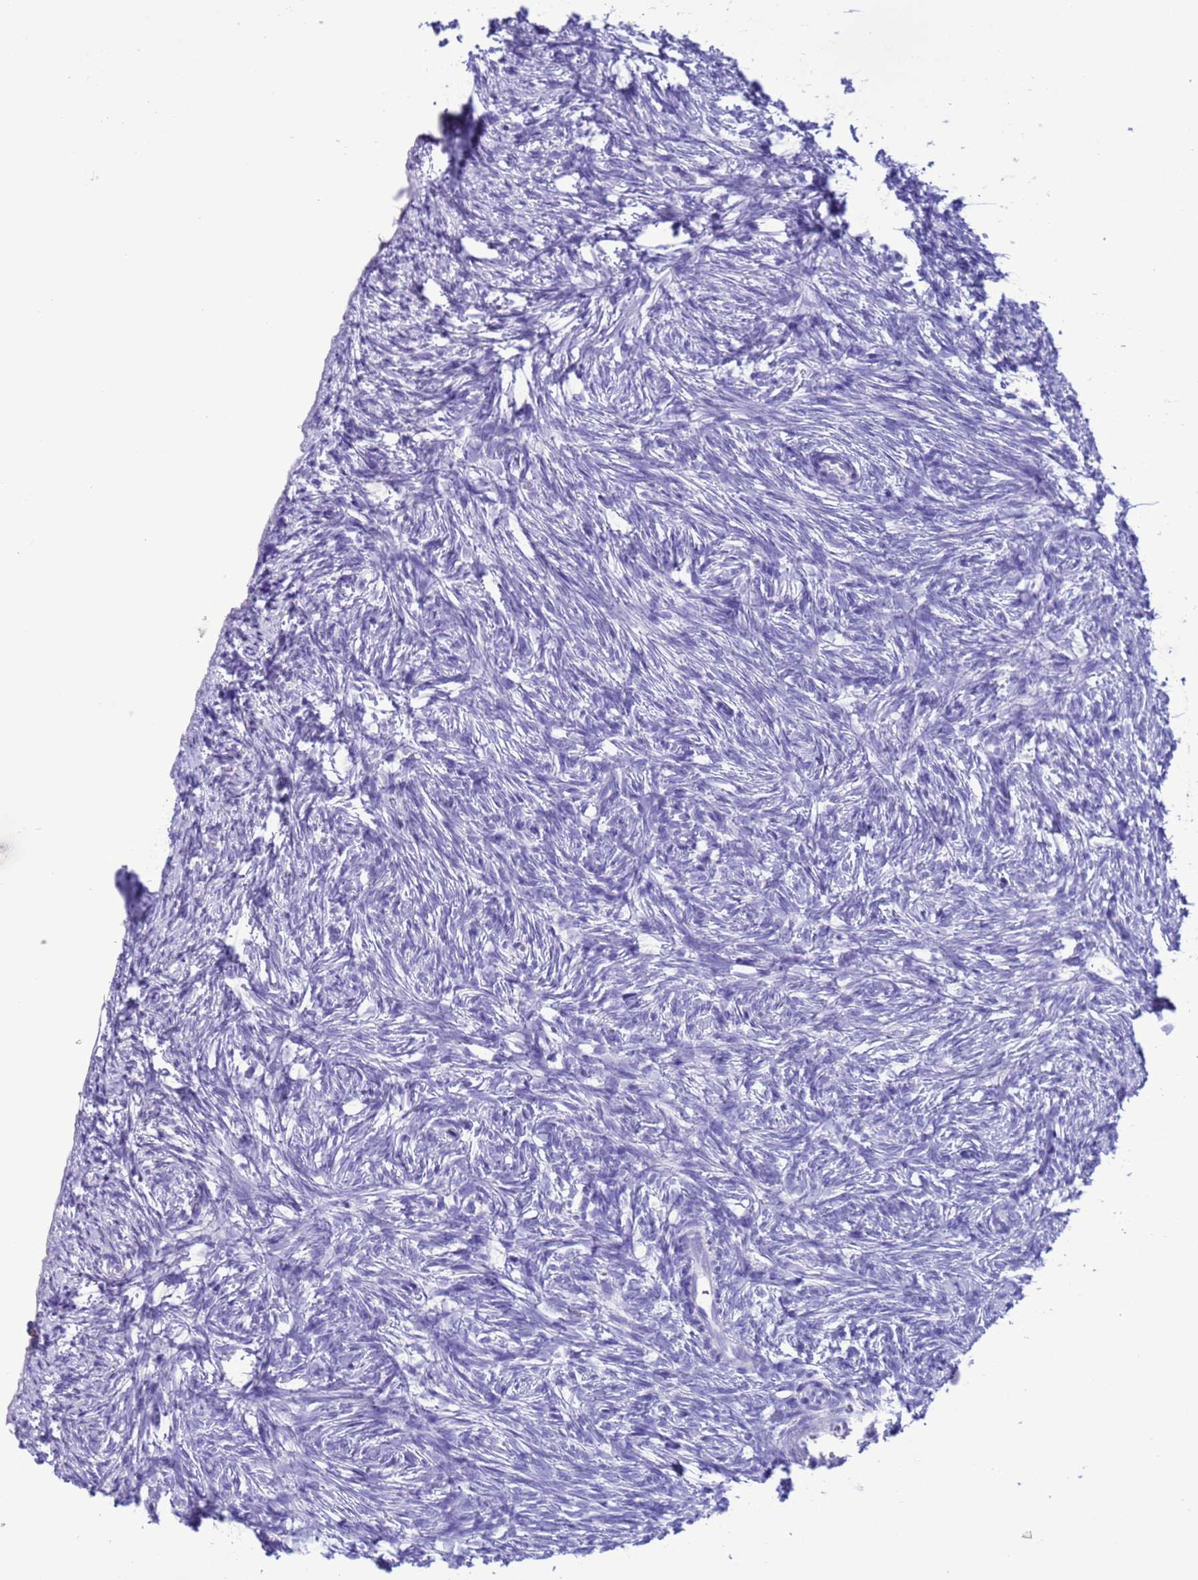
{"staining": {"intensity": "negative", "quantity": "none", "location": "none"}, "tissue": "ovary", "cell_type": "Ovarian stroma cells", "image_type": "normal", "snomed": [{"axis": "morphology", "description": "Normal tissue, NOS"}, {"axis": "topography", "description": "Ovary"}], "caption": "IHC of unremarkable human ovary demonstrates no expression in ovarian stroma cells.", "gene": "GSTM1", "patient": {"sex": "female", "age": 51}}